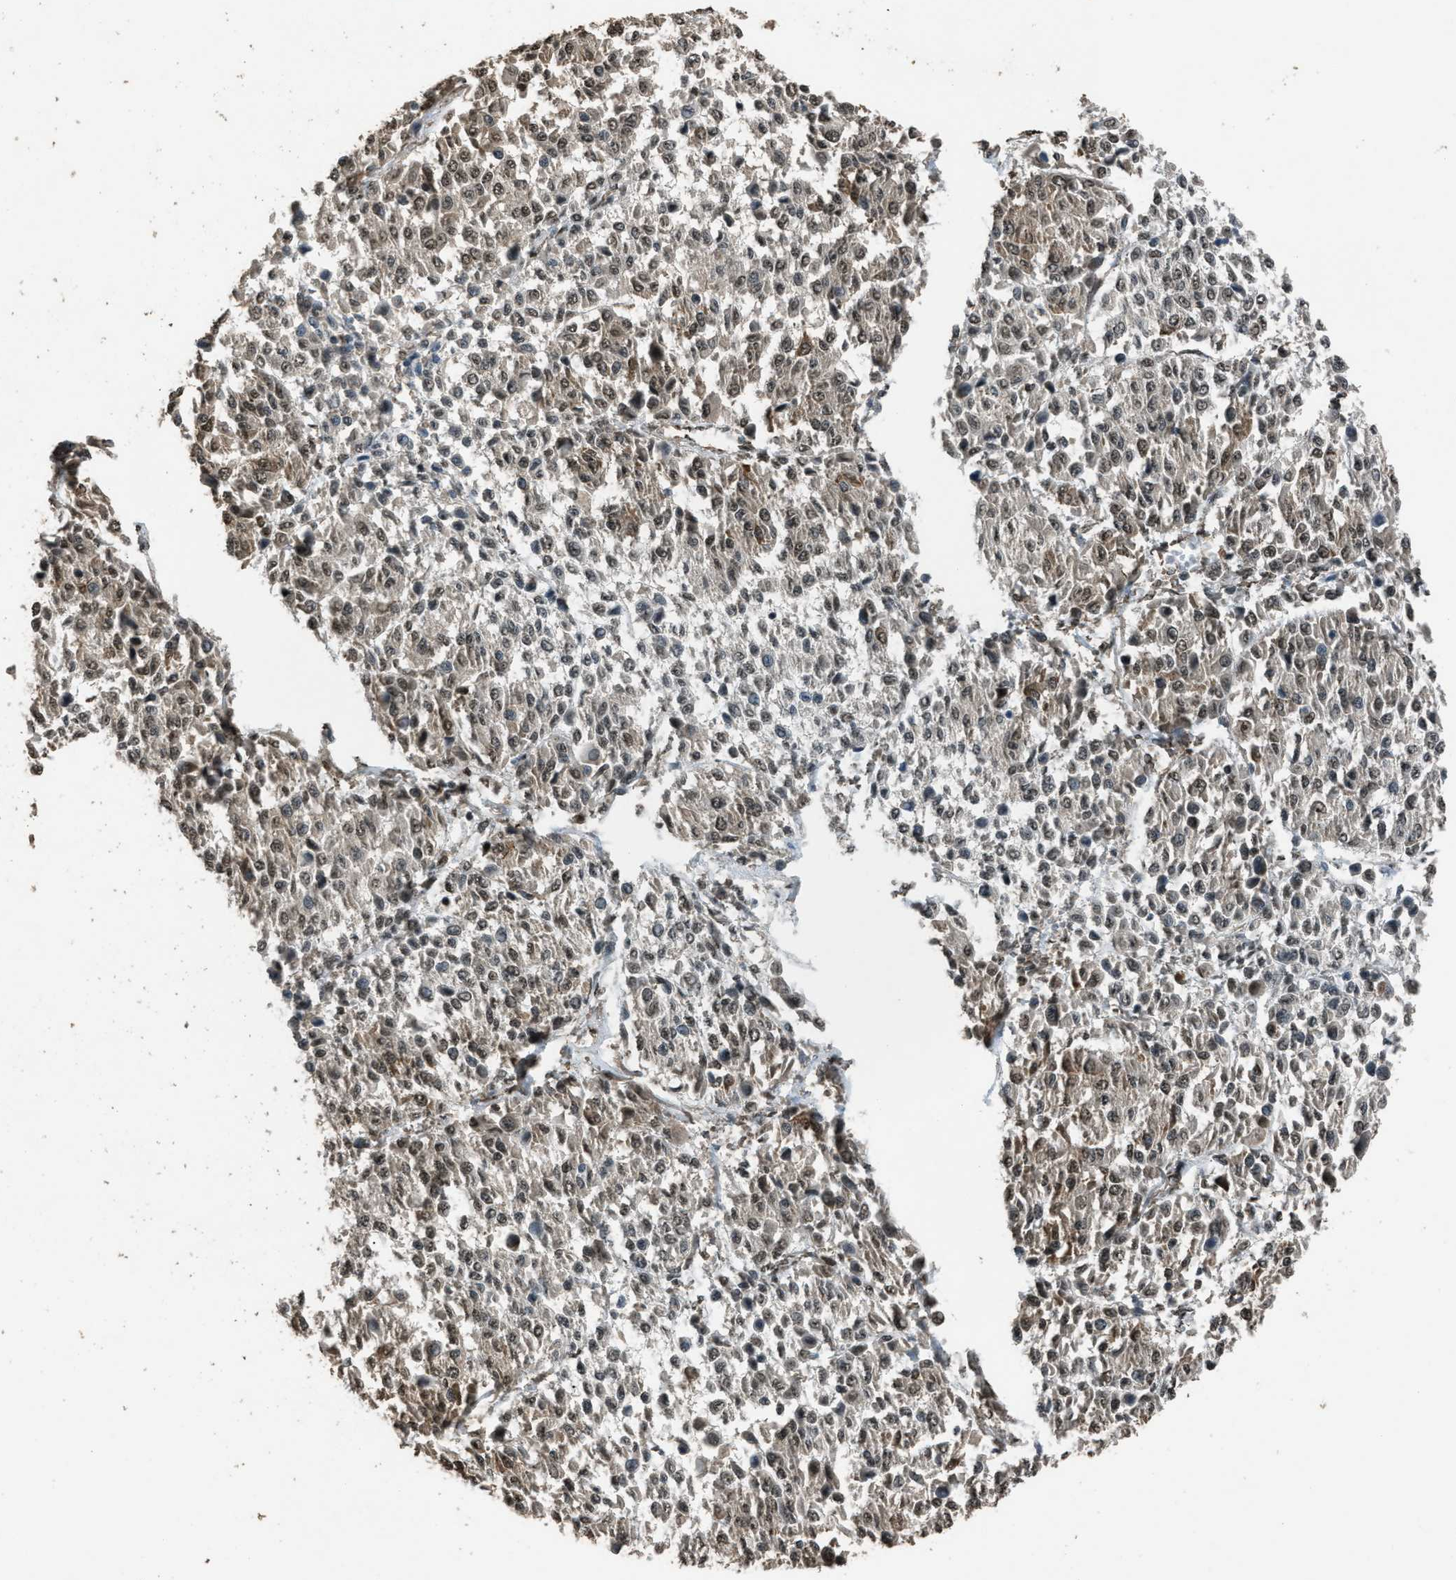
{"staining": {"intensity": "weak", "quantity": ">75%", "location": "cytoplasmic/membranous,nuclear"}, "tissue": "melanoma", "cell_type": "Tumor cells", "image_type": "cancer", "snomed": [{"axis": "morphology", "description": "Malignant melanoma, Metastatic site"}, {"axis": "topography", "description": "Soft tissue"}], "caption": "Tumor cells exhibit low levels of weak cytoplasmic/membranous and nuclear expression in about >75% of cells in human malignant melanoma (metastatic site).", "gene": "SERTAD2", "patient": {"sex": "male", "age": 41}}